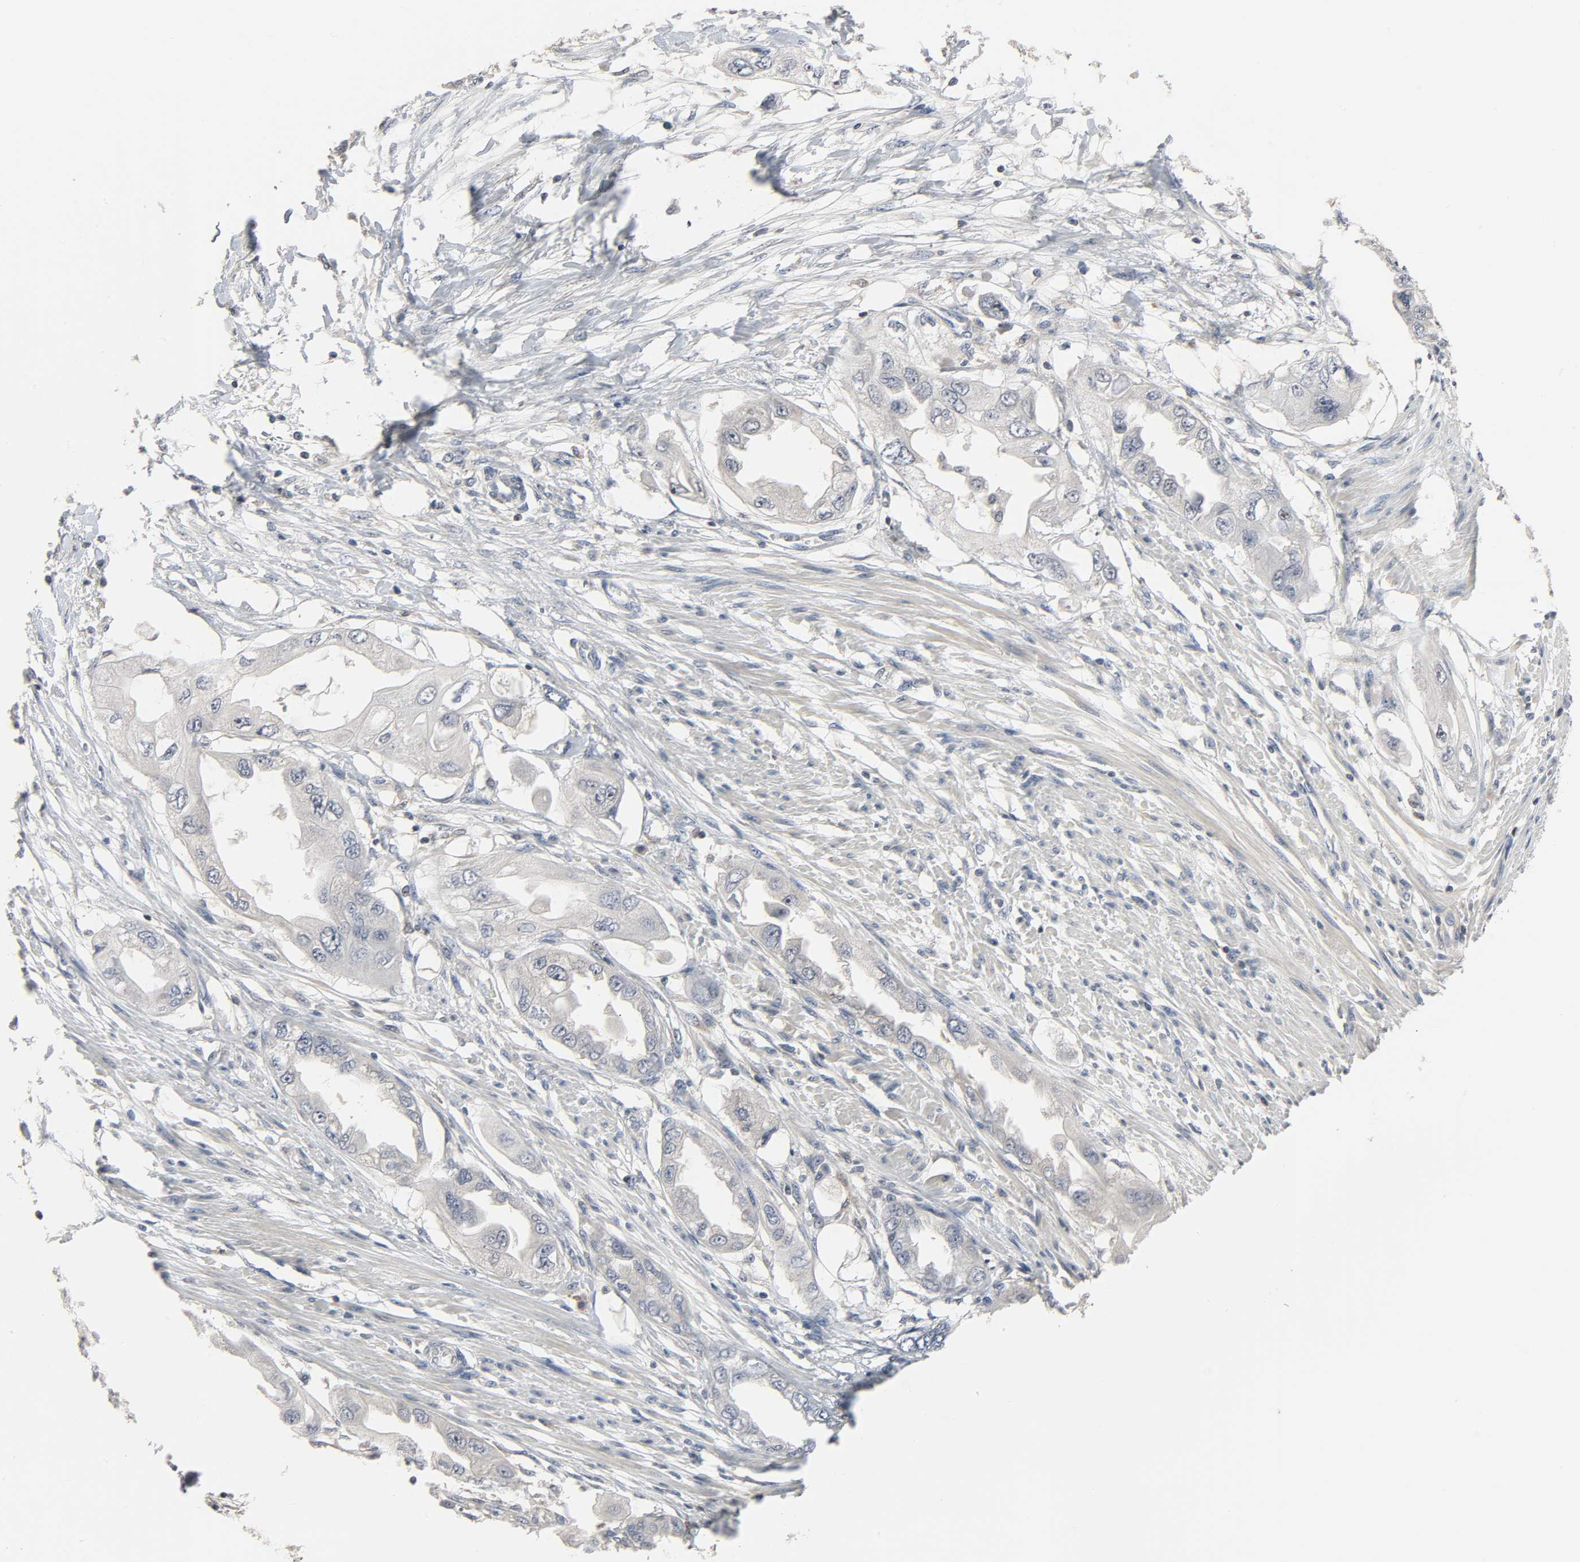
{"staining": {"intensity": "negative", "quantity": "none", "location": "none"}, "tissue": "endometrial cancer", "cell_type": "Tumor cells", "image_type": "cancer", "snomed": [{"axis": "morphology", "description": "Adenocarcinoma, NOS"}, {"axis": "topography", "description": "Endometrium"}], "caption": "The micrograph demonstrates no significant expression in tumor cells of endometrial cancer.", "gene": "PLEKHA2", "patient": {"sex": "female", "age": 67}}